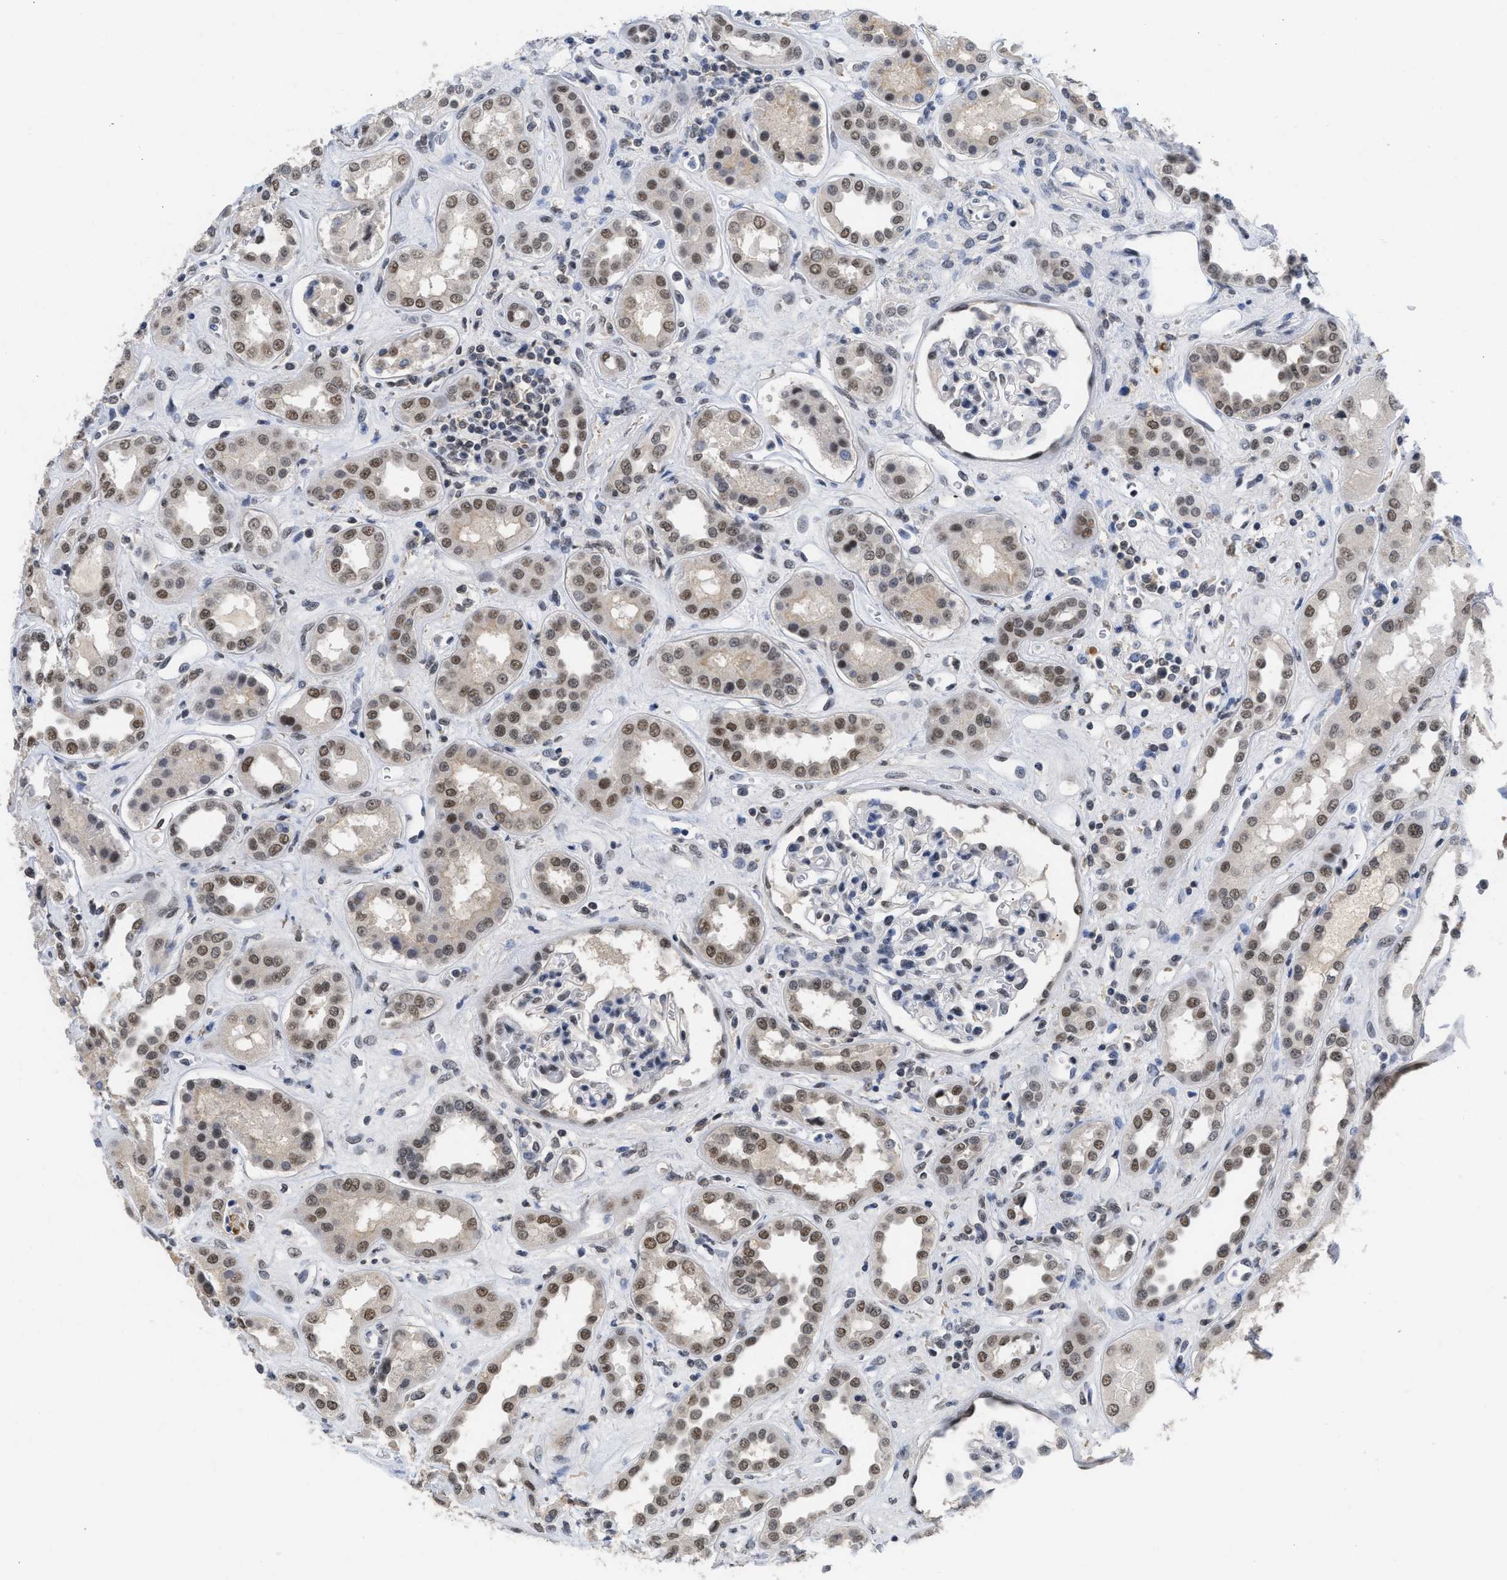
{"staining": {"intensity": "moderate", "quantity": "<25%", "location": "nuclear"}, "tissue": "kidney", "cell_type": "Cells in glomeruli", "image_type": "normal", "snomed": [{"axis": "morphology", "description": "Normal tissue, NOS"}, {"axis": "topography", "description": "Kidney"}], "caption": "Protein positivity by immunohistochemistry exhibits moderate nuclear expression in approximately <25% of cells in glomeruli in normal kidney. The staining was performed using DAB (3,3'-diaminobenzidine) to visualize the protein expression in brown, while the nuclei were stained in blue with hematoxylin (Magnification: 20x).", "gene": "GGNBP2", "patient": {"sex": "male", "age": 59}}